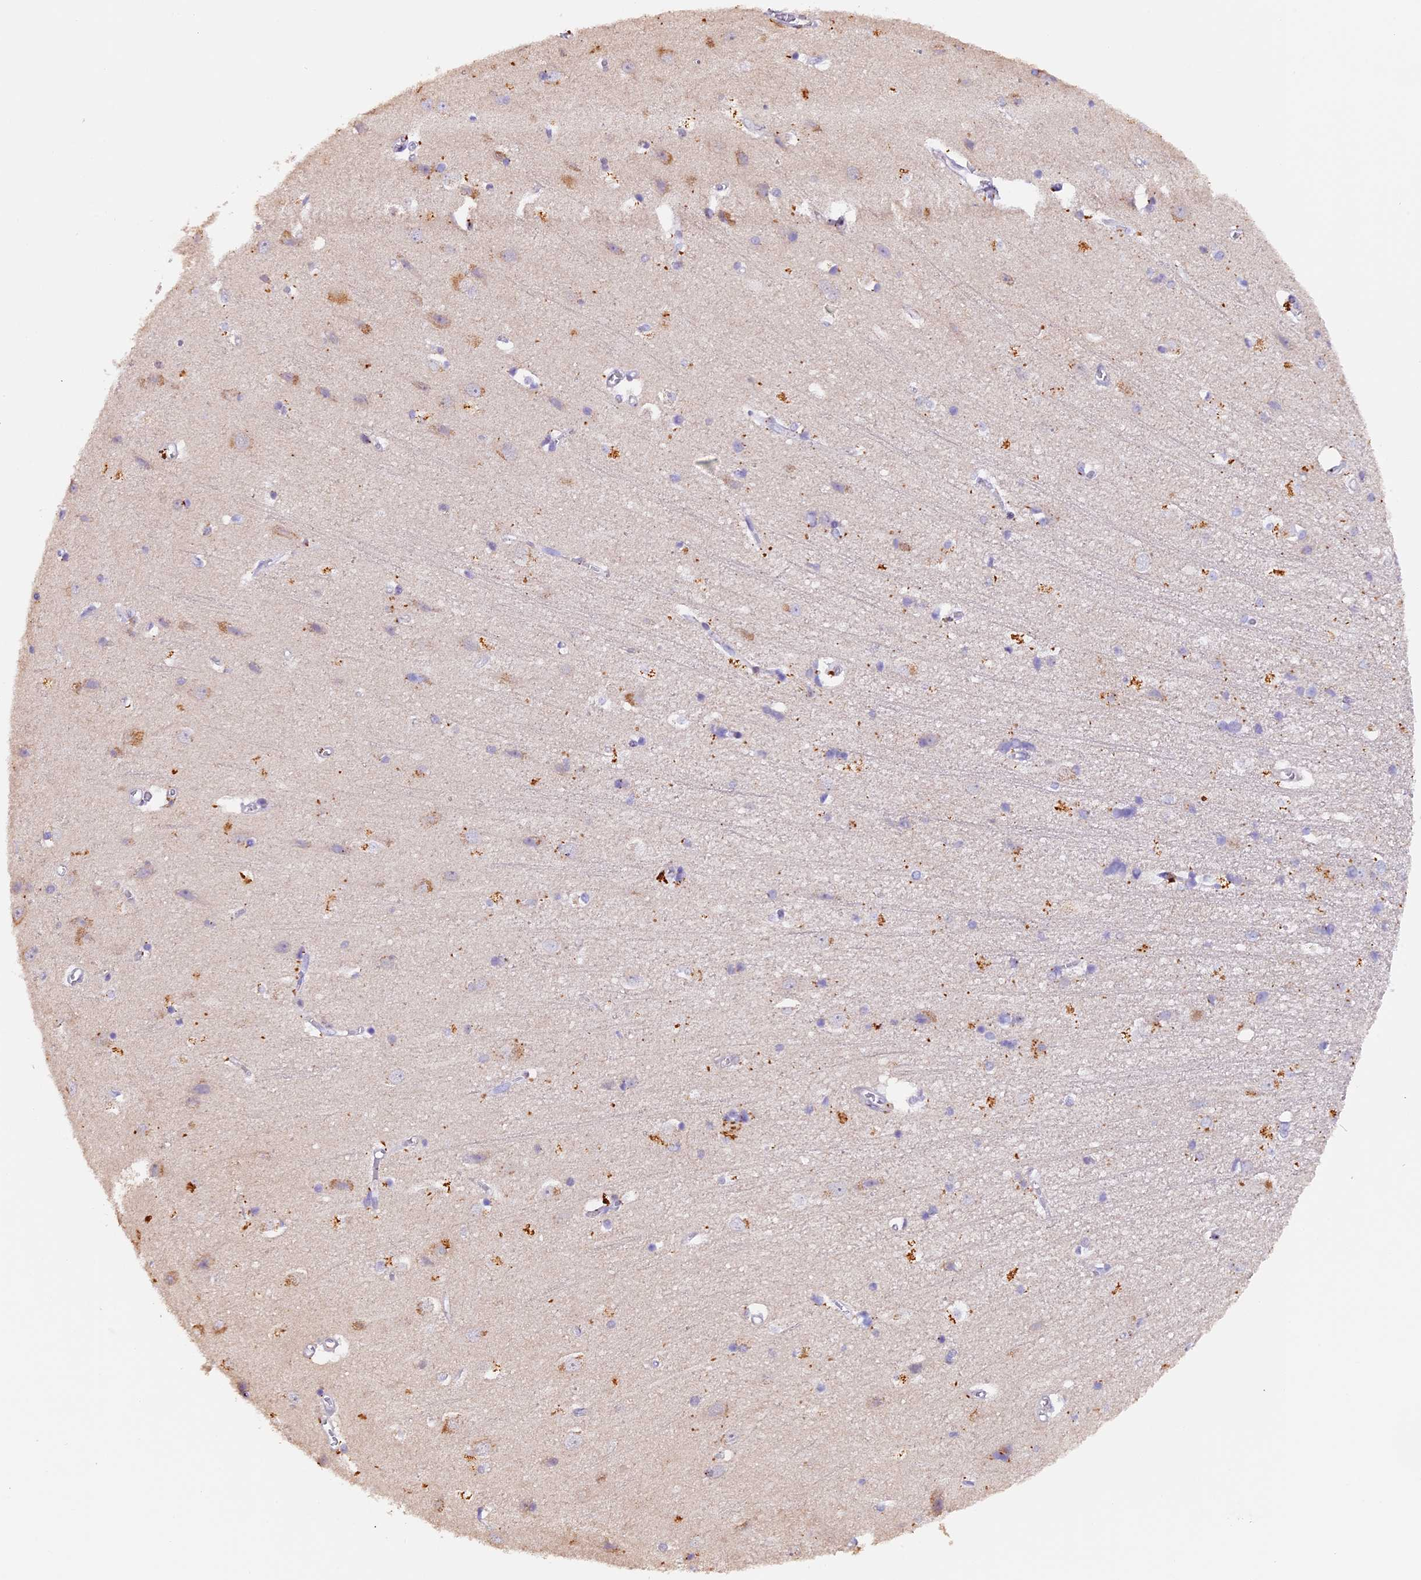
{"staining": {"intensity": "negative", "quantity": "none", "location": "none"}, "tissue": "cerebral cortex", "cell_type": "Endothelial cells", "image_type": "normal", "snomed": [{"axis": "morphology", "description": "Normal tissue, NOS"}, {"axis": "topography", "description": "Cerebral cortex"}], "caption": "Immunohistochemical staining of normal human cerebral cortex demonstrates no significant positivity in endothelial cells.", "gene": "NCK2", "patient": {"sex": "male", "age": 54}}